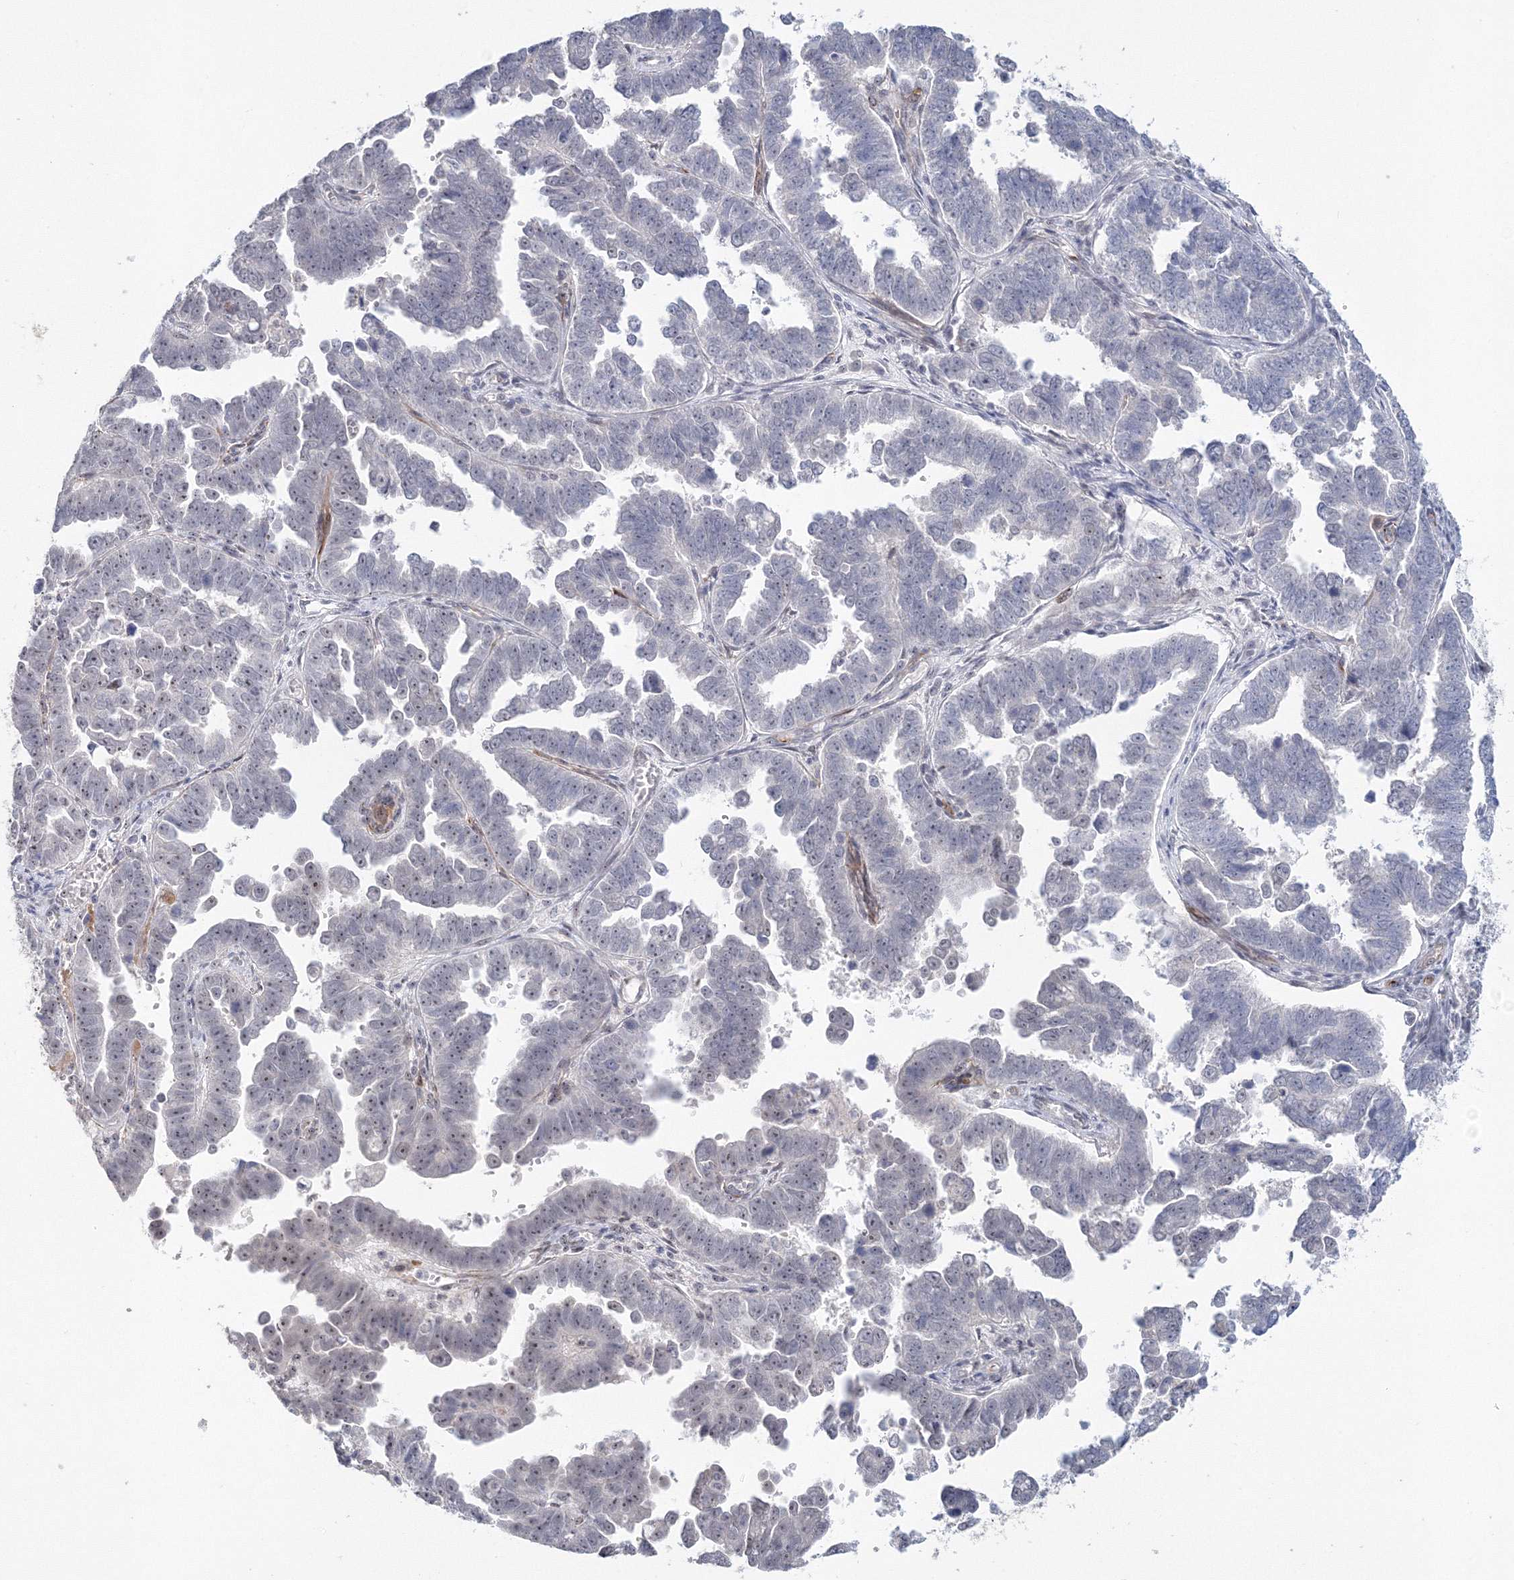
{"staining": {"intensity": "moderate", "quantity": "<25%", "location": "nuclear"}, "tissue": "endometrial cancer", "cell_type": "Tumor cells", "image_type": "cancer", "snomed": [{"axis": "morphology", "description": "Adenocarcinoma, NOS"}, {"axis": "topography", "description": "Endometrium"}], "caption": "The photomicrograph exhibits a brown stain indicating the presence of a protein in the nuclear of tumor cells in endometrial adenocarcinoma.", "gene": "SIRT7", "patient": {"sex": "female", "age": 75}}